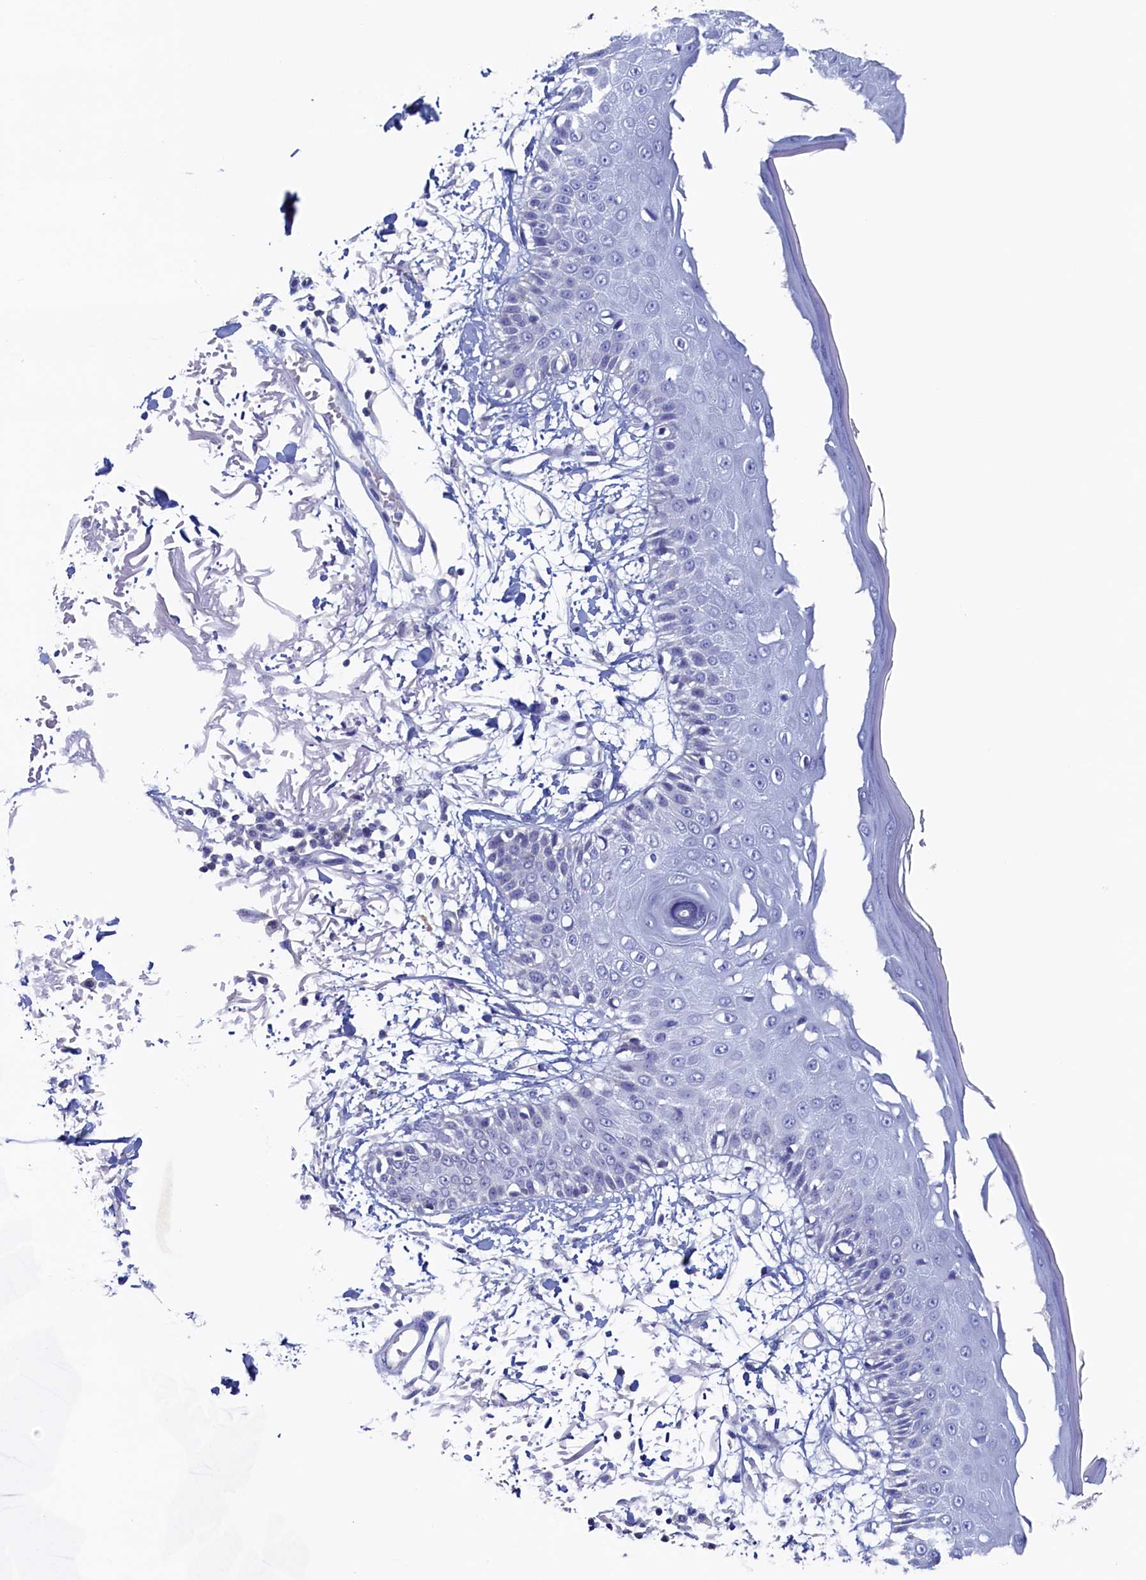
{"staining": {"intensity": "negative", "quantity": "none", "location": "none"}, "tissue": "skin", "cell_type": "Fibroblasts", "image_type": "normal", "snomed": [{"axis": "morphology", "description": "Normal tissue, NOS"}, {"axis": "morphology", "description": "Squamous cell carcinoma, NOS"}, {"axis": "topography", "description": "Skin"}, {"axis": "topography", "description": "Peripheral nerve tissue"}], "caption": "DAB (3,3'-diaminobenzidine) immunohistochemical staining of normal skin shows no significant positivity in fibroblasts.", "gene": "C11orf54", "patient": {"sex": "male", "age": 83}}